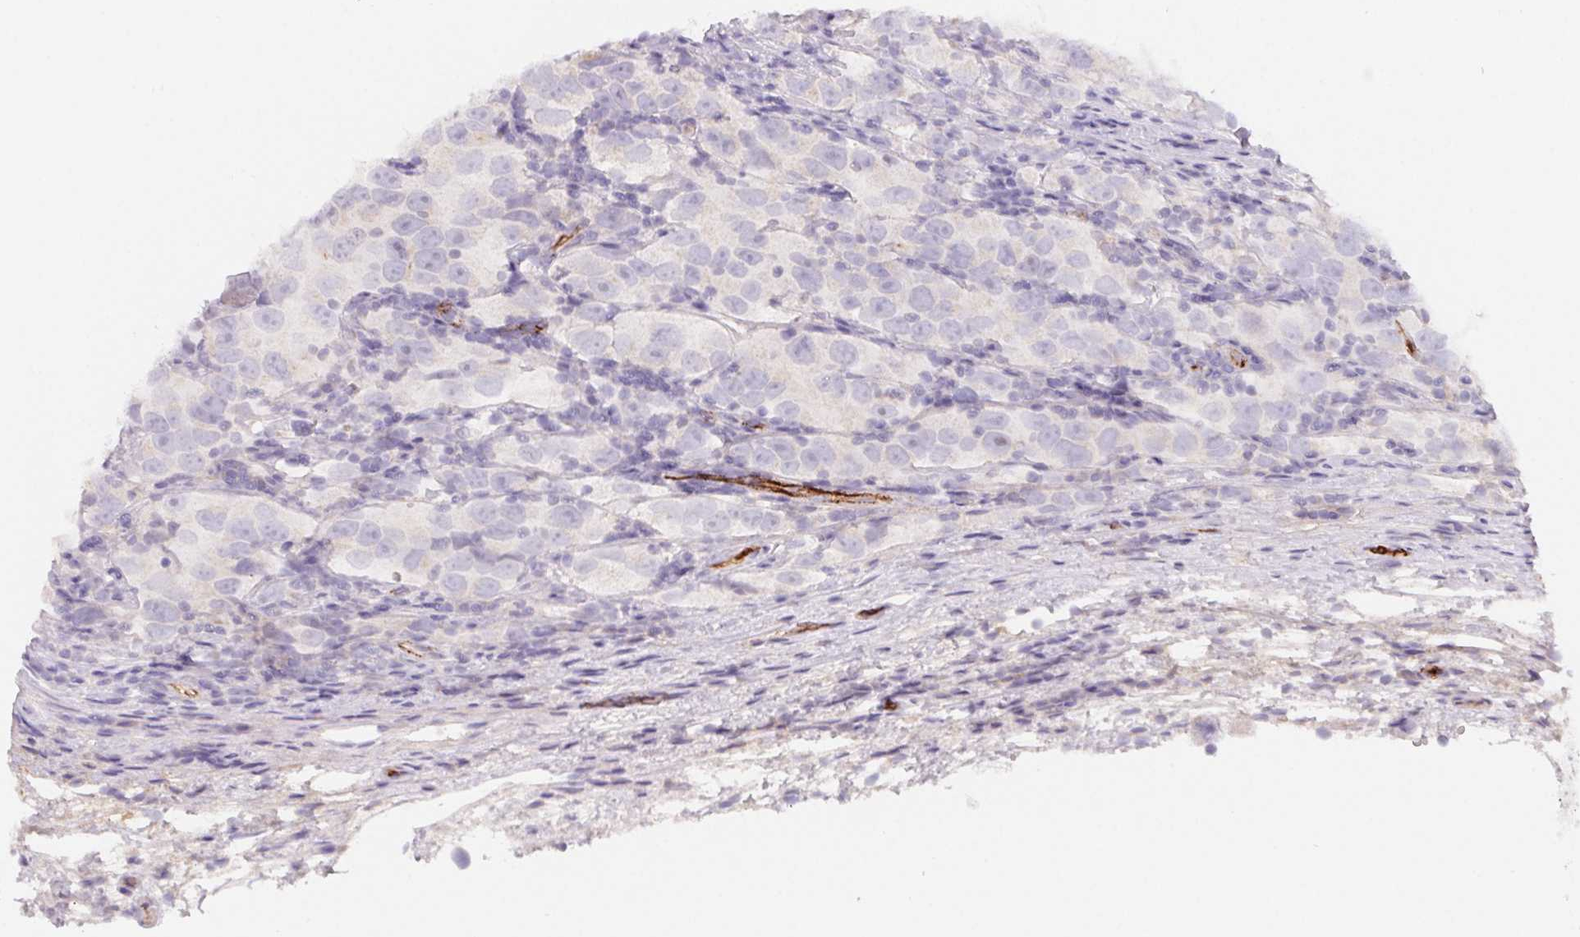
{"staining": {"intensity": "negative", "quantity": "none", "location": "none"}, "tissue": "testis cancer", "cell_type": "Tumor cells", "image_type": "cancer", "snomed": [{"axis": "morphology", "description": "Seminoma, NOS"}, {"axis": "topography", "description": "Testis"}], "caption": "There is no significant expression in tumor cells of testis cancer.", "gene": "LPA", "patient": {"sex": "male", "age": 26}}